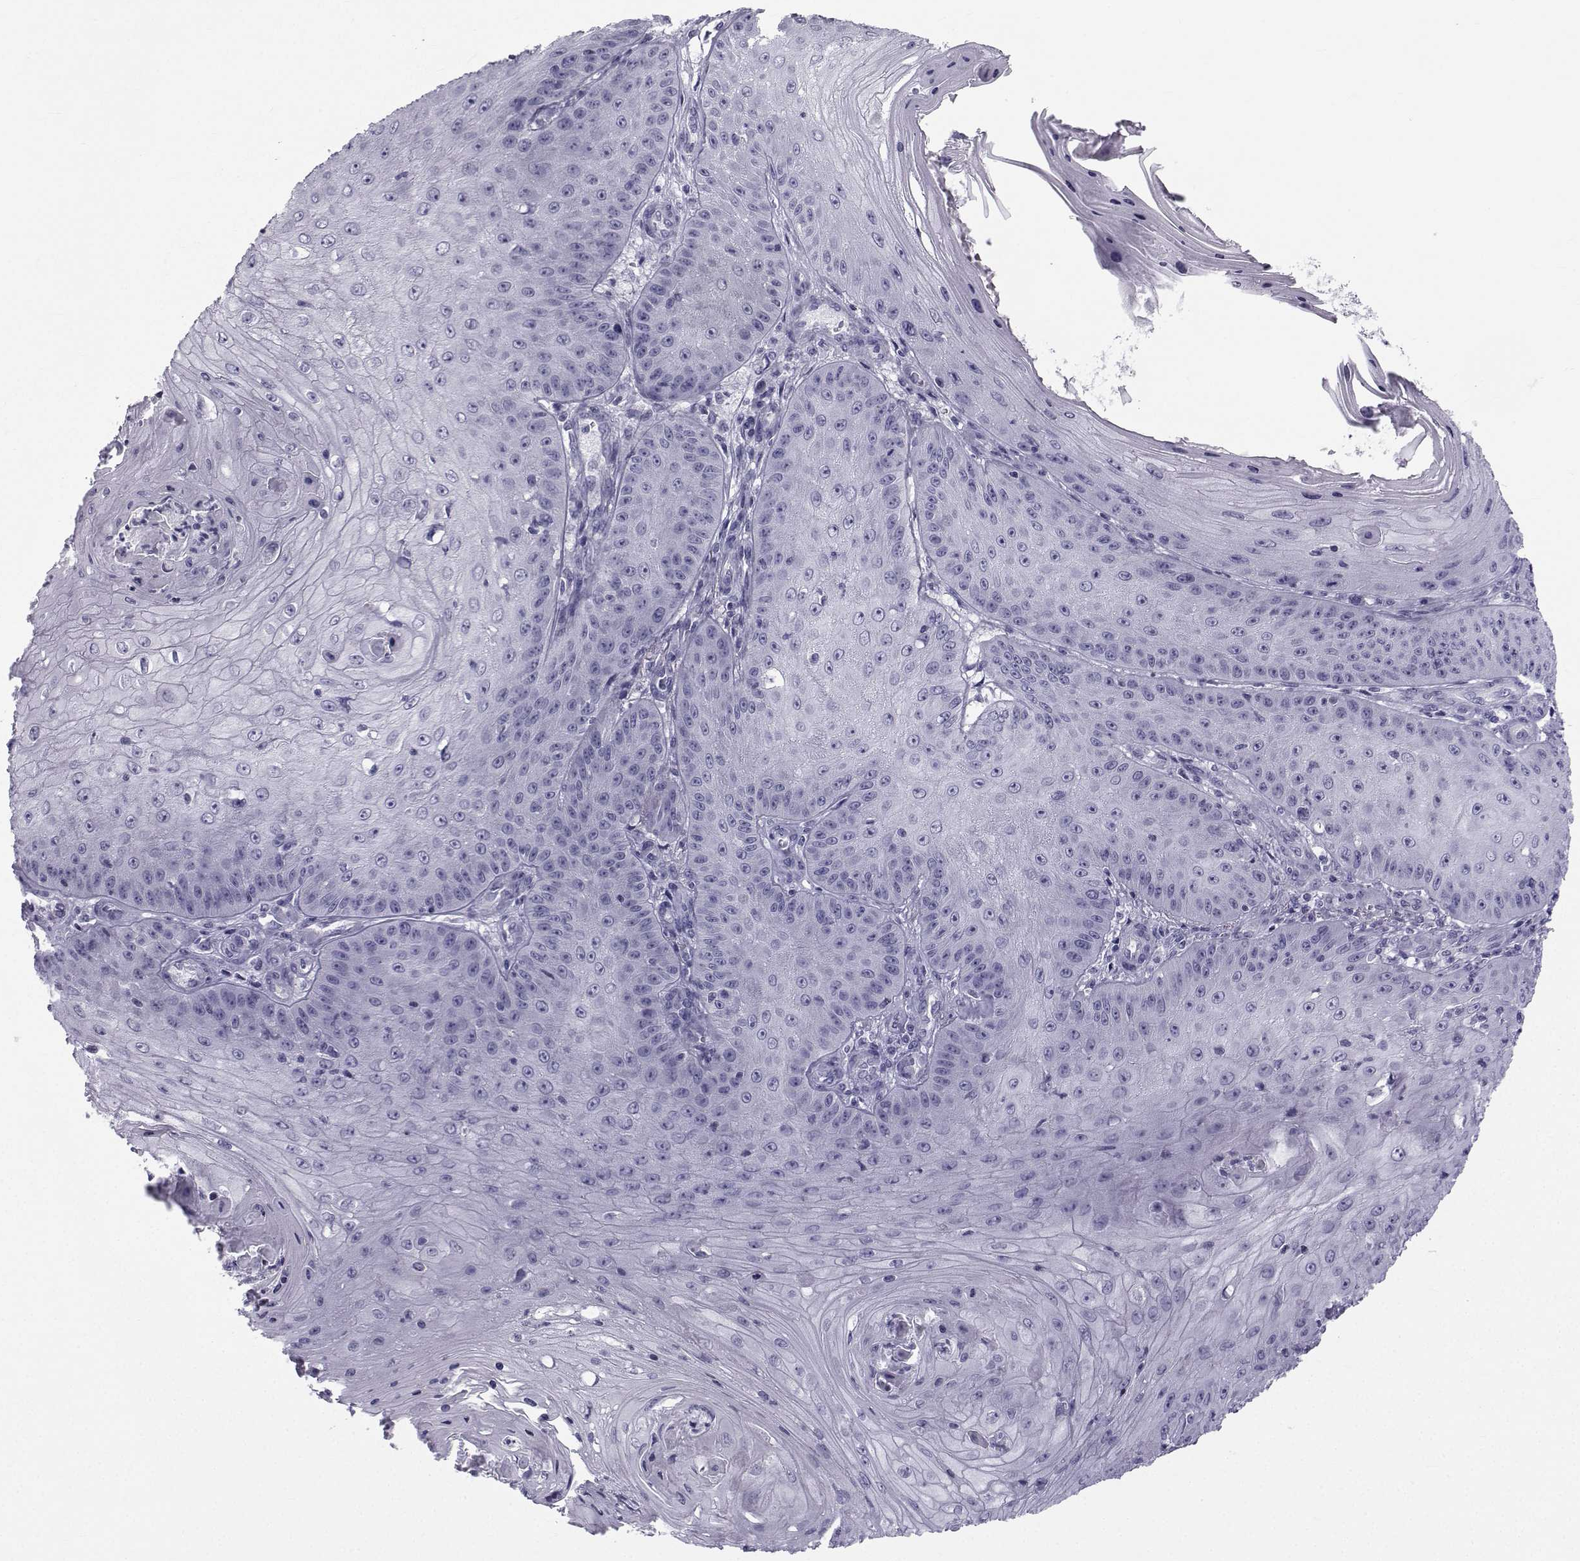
{"staining": {"intensity": "negative", "quantity": "none", "location": "none"}, "tissue": "skin cancer", "cell_type": "Tumor cells", "image_type": "cancer", "snomed": [{"axis": "morphology", "description": "Squamous cell carcinoma, NOS"}, {"axis": "topography", "description": "Skin"}], "caption": "Protein analysis of skin cancer exhibits no significant expression in tumor cells.", "gene": "SPANXD", "patient": {"sex": "male", "age": 70}}